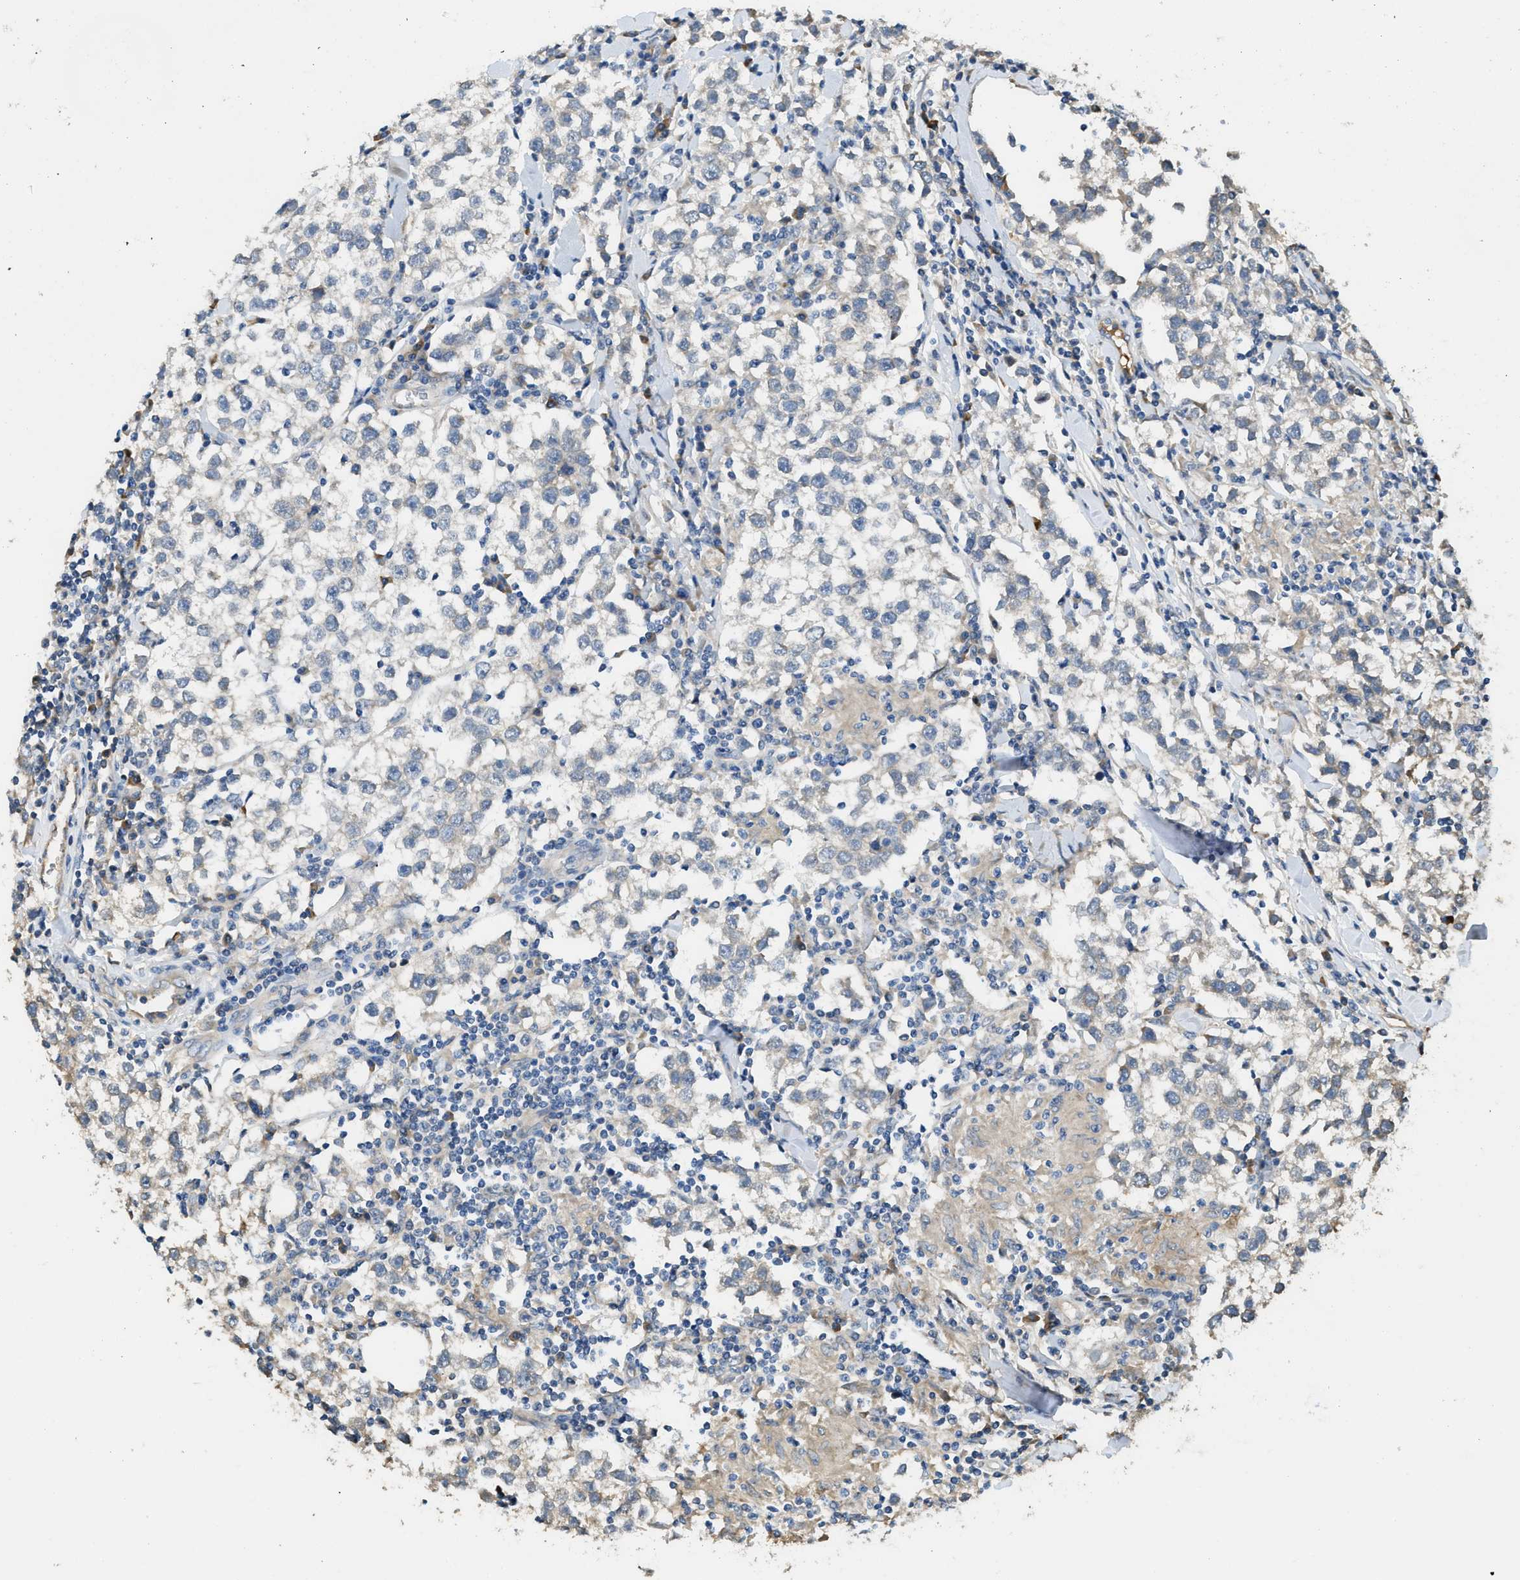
{"staining": {"intensity": "weak", "quantity": "<25%", "location": "cytoplasmic/membranous"}, "tissue": "testis cancer", "cell_type": "Tumor cells", "image_type": "cancer", "snomed": [{"axis": "morphology", "description": "Seminoma, NOS"}, {"axis": "morphology", "description": "Carcinoma, Embryonal, NOS"}, {"axis": "topography", "description": "Testis"}], "caption": "A photomicrograph of human testis cancer (embryonal carcinoma) is negative for staining in tumor cells.", "gene": "RIPK2", "patient": {"sex": "male", "age": 36}}